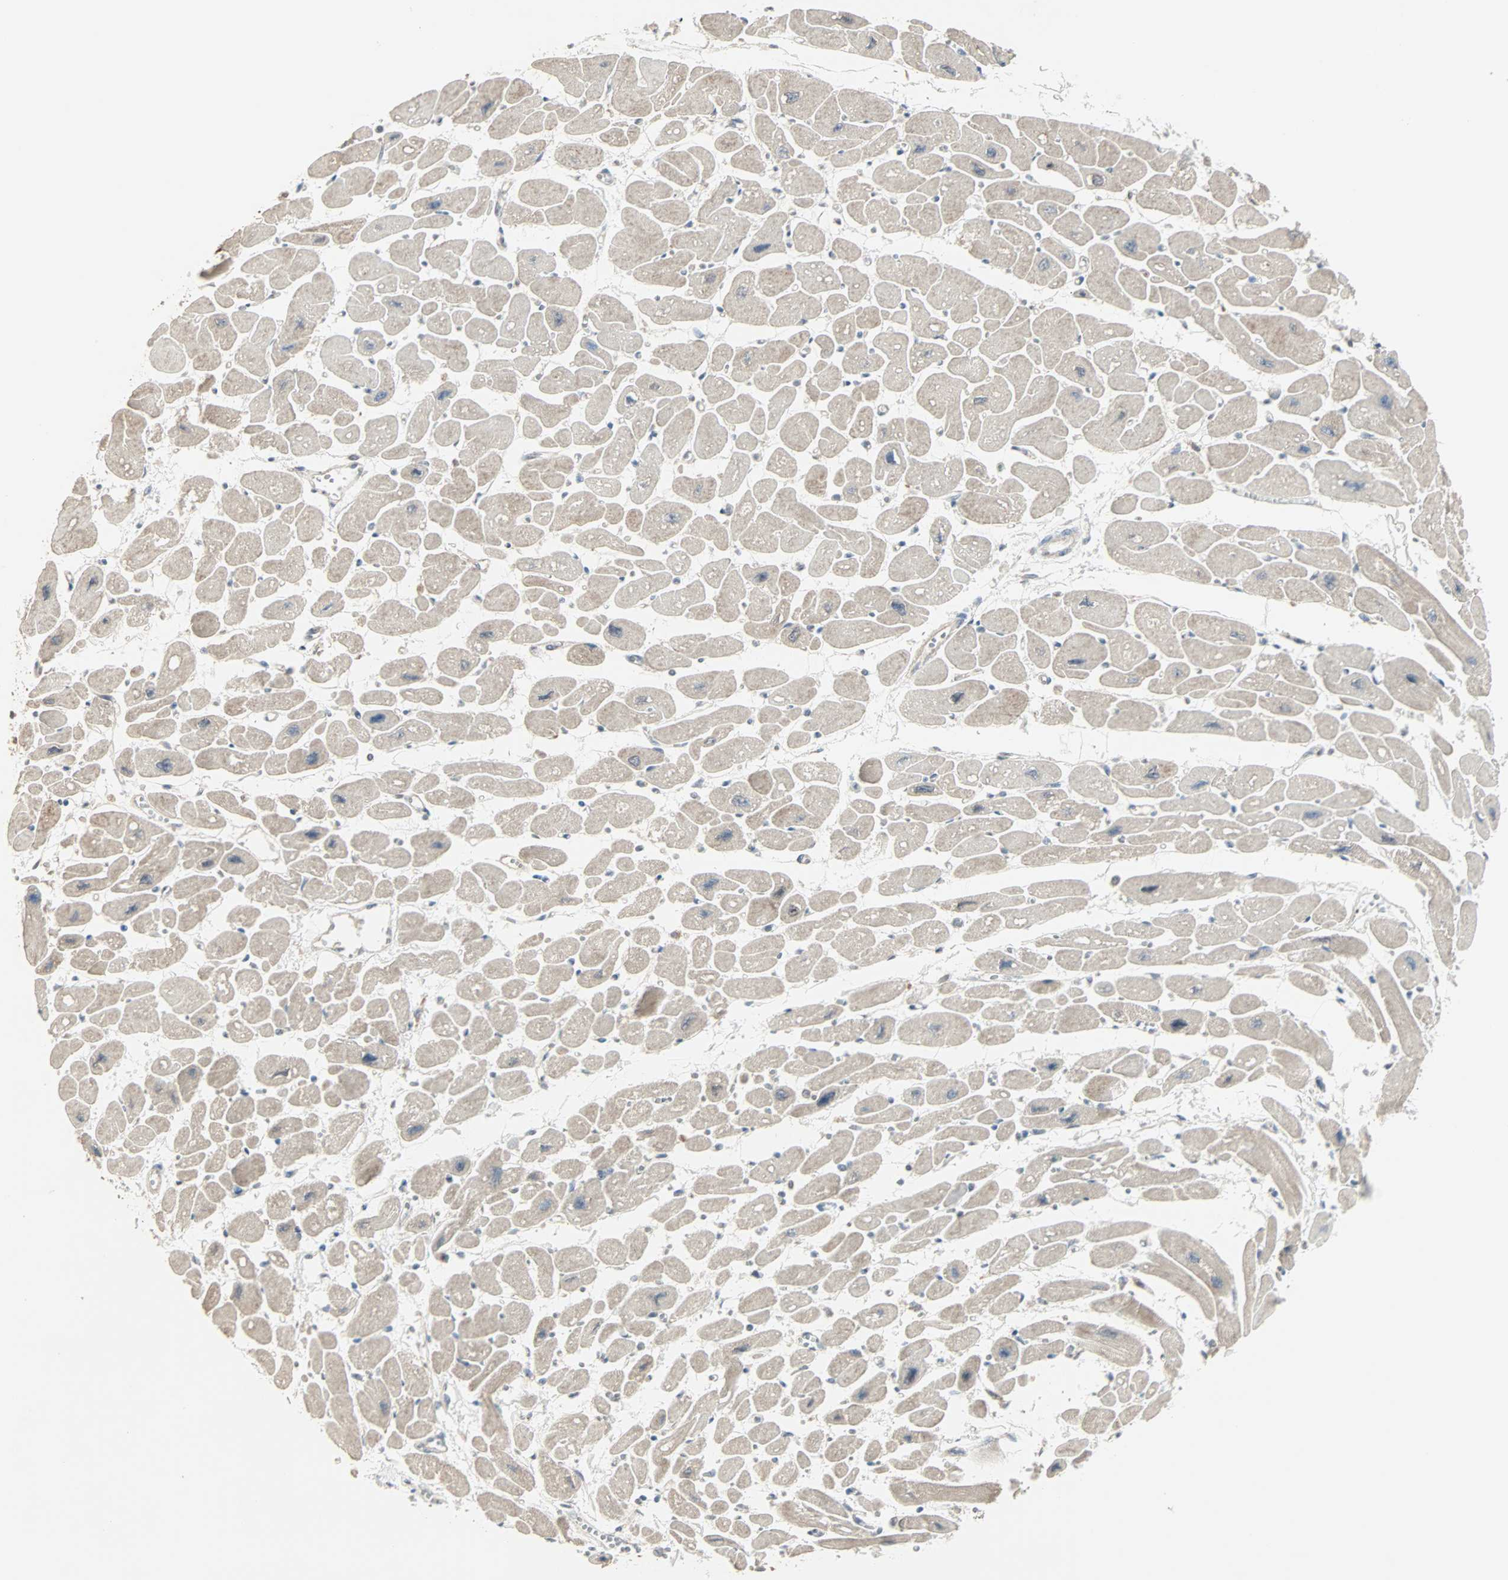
{"staining": {"intensity": "weak", "quantity": ">75%", "location": "cytoplasmic/membranous"}, "tissue": "heart muscle", "cell_type": "Cardiomyocytes", "image_type": "normal", "snomed": [{"axis": "morphology", "description": "Normal tissue, NOS"}, {"axis": "topography", "description": "Heart"}], "caption": "A brown stain labels weak cytoplasmic/membranous positivity of a protein in cardiomyocytes of normal human heart muscle.", "gene": "KDM4A", "patient": {"sex": "female", "age": 54}}